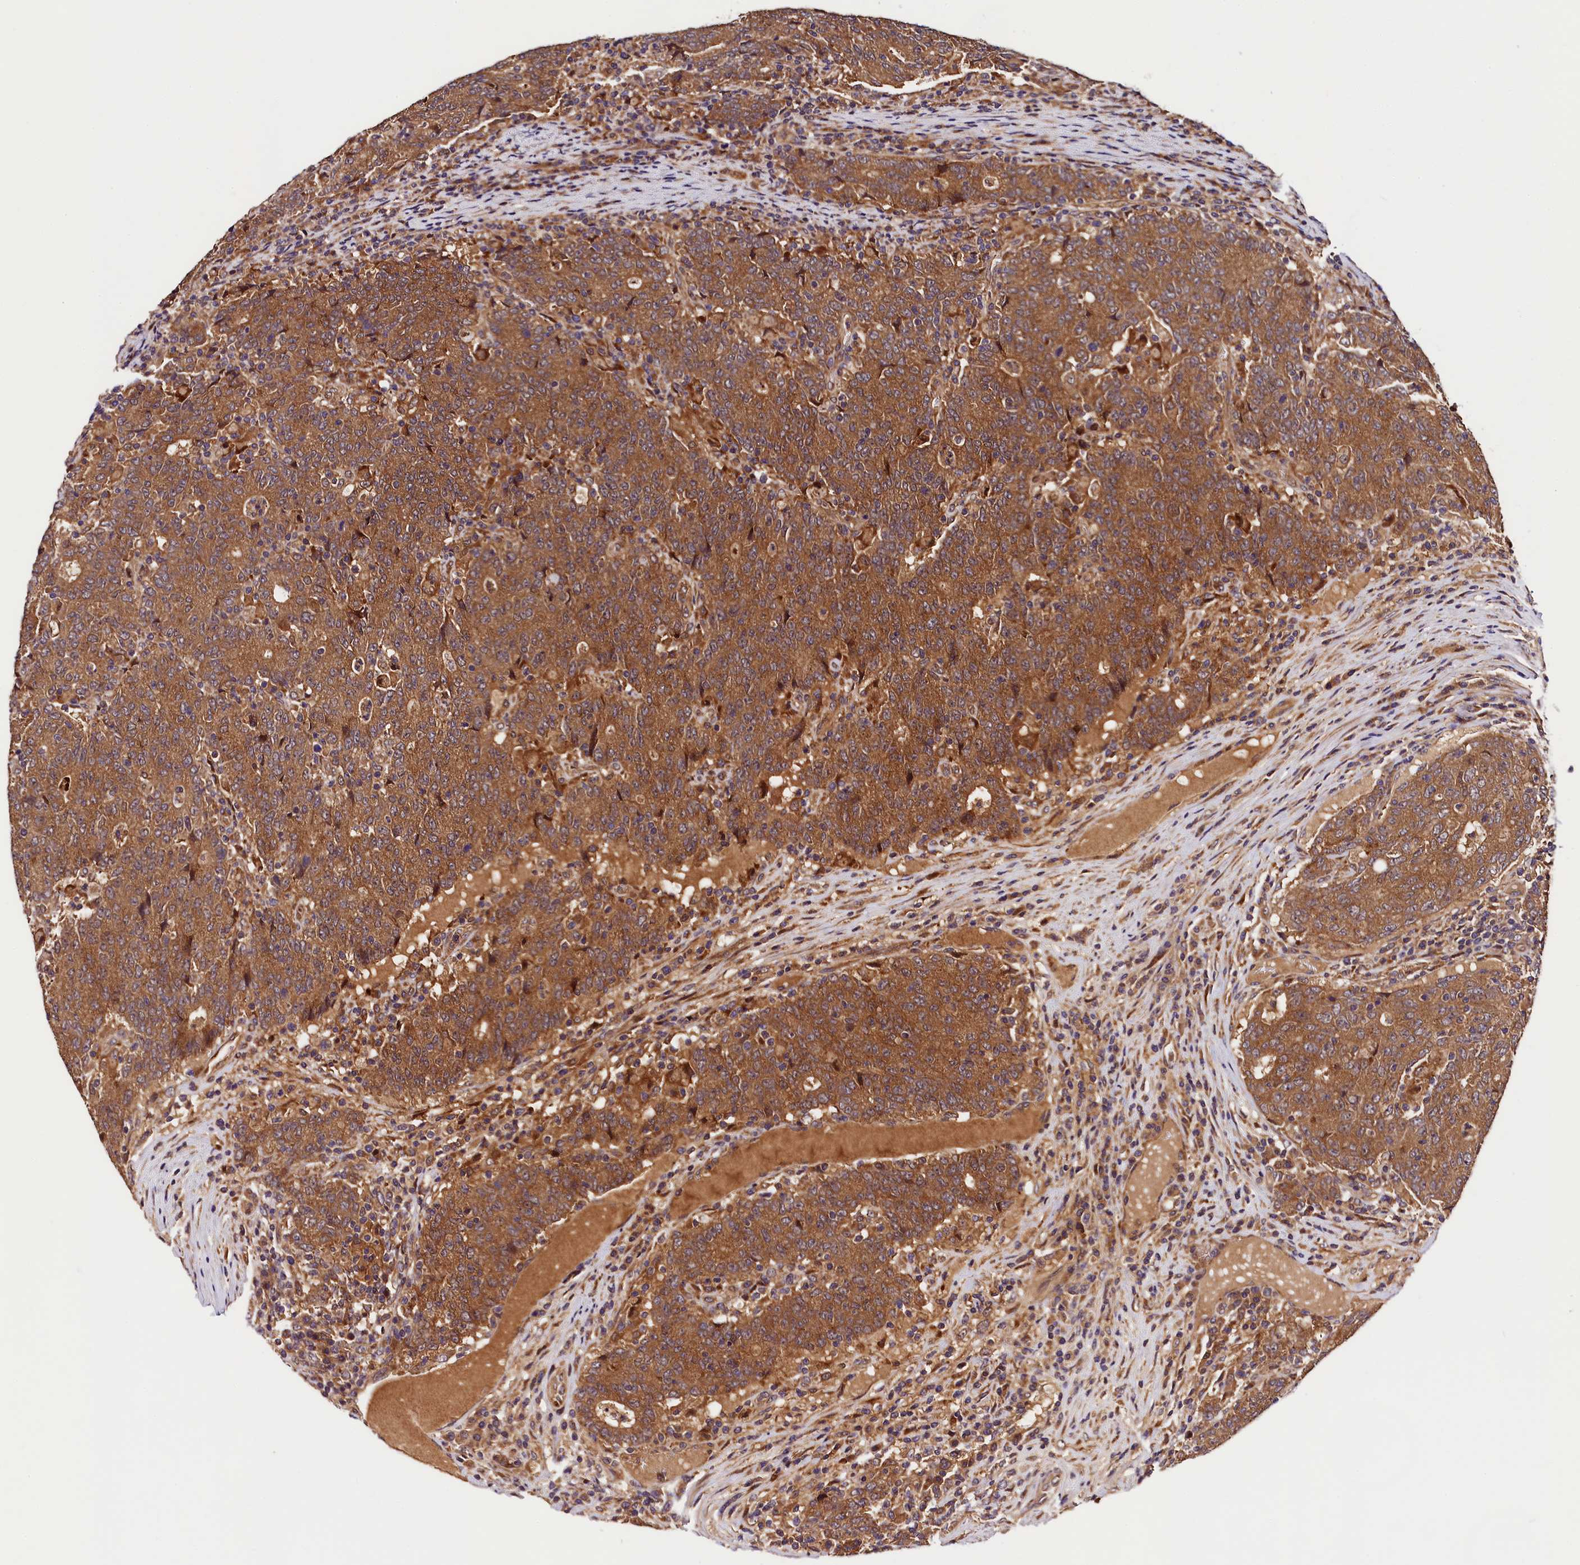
{"staining": {"intensity": "strong", "quantity": ">75%", "location": "cytoplasmic/membranous"}, "tissue": "colorectal cancer", "cell_type": "Tumor cells", "image_type": "cancer", "snomed": [{"axis": "morphology", "description": "Adenocarcinoma, NOS"}, {"axis": "topography", "description": "Colon"}], "caption": "Human colorectal cancer stained with a brown dye displays strong cytoplasmic/membranous positive staining in approximately >75% of tumor cells.", "gene": "VPS35", "patient": {"sex": "female", "age": 75}}